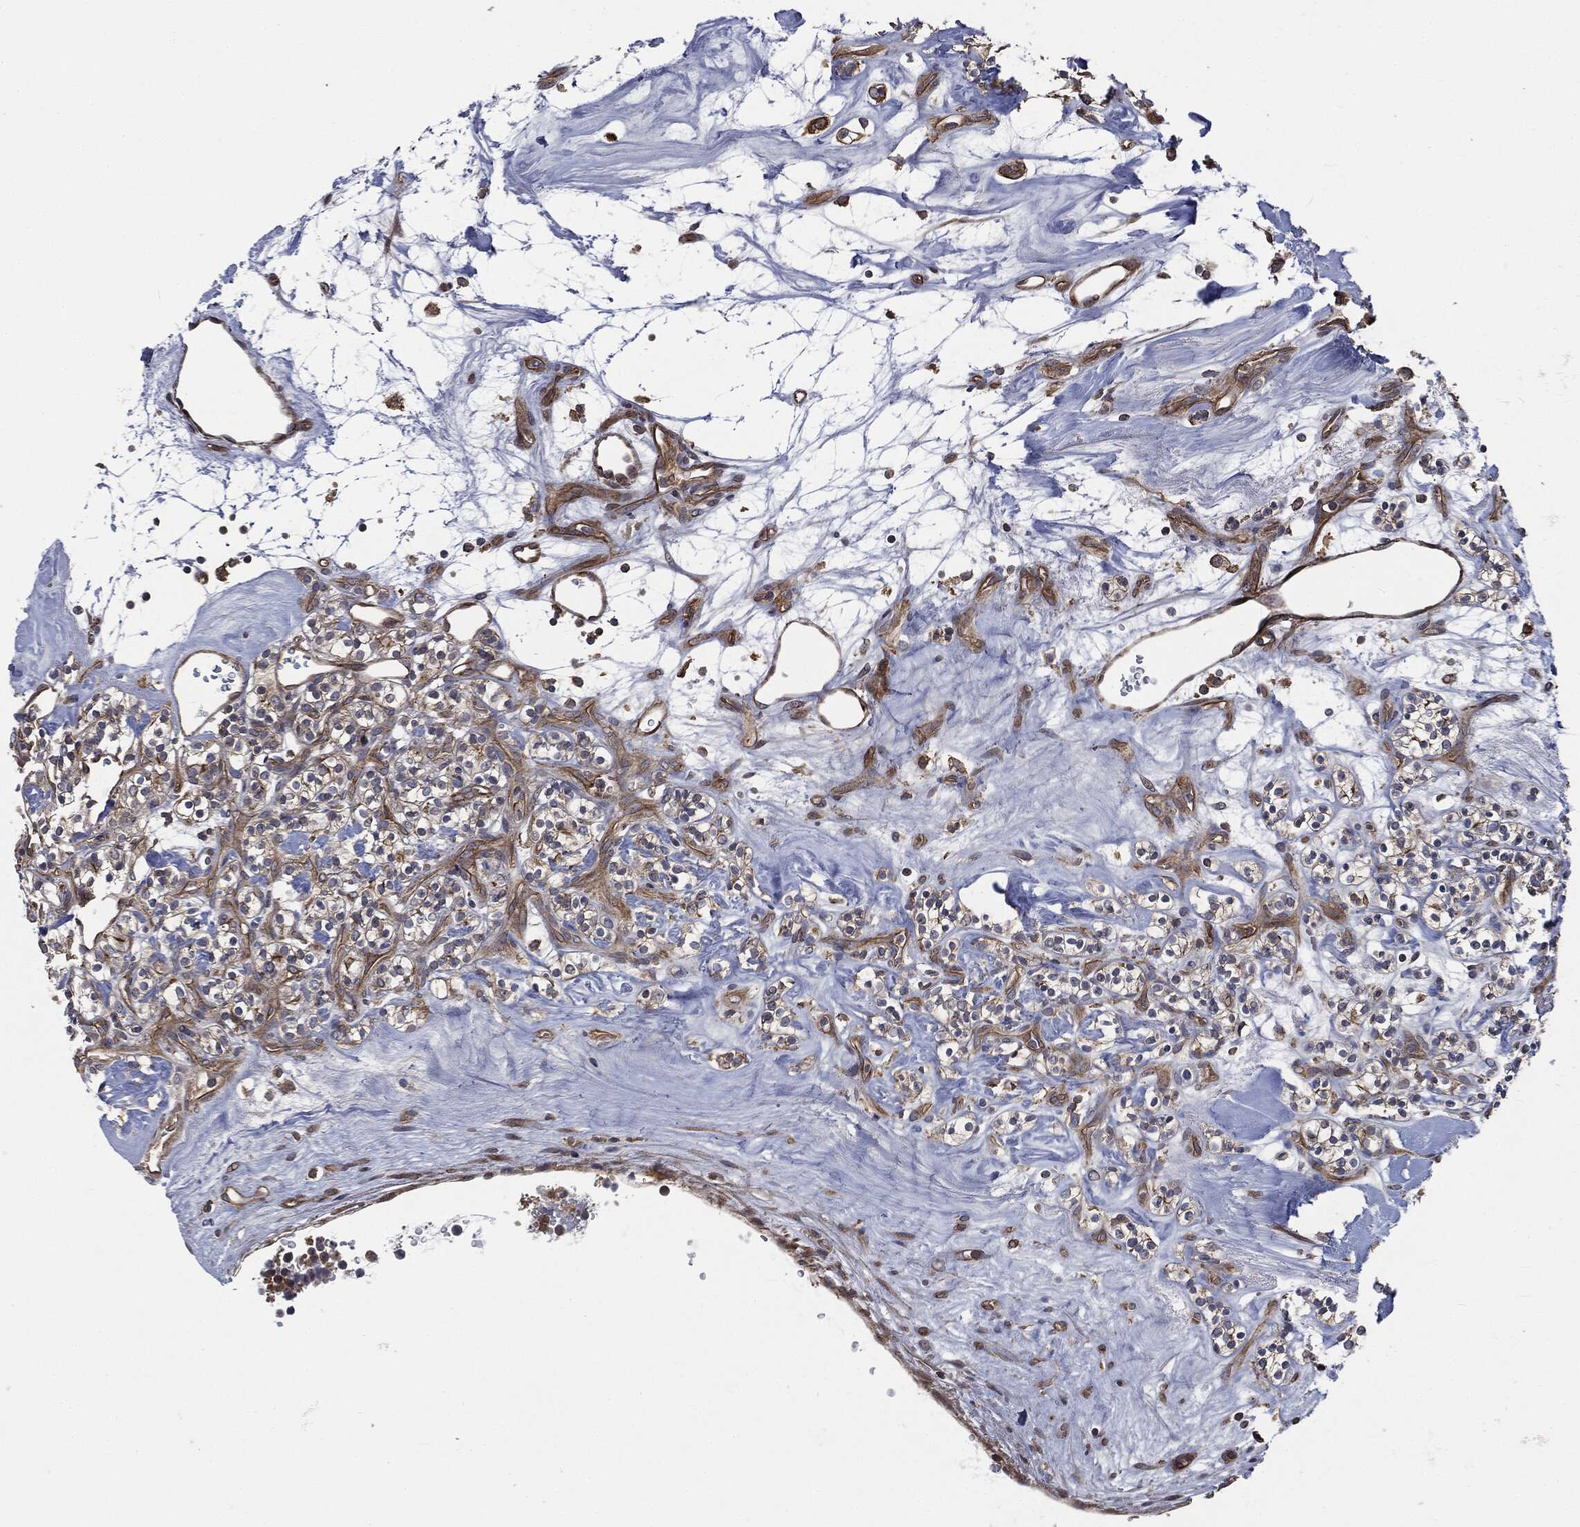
{"staining": {"intensity": "moderate", "quantity": "25%-75%", "location": "cytoplasmic/membranous"}, "tissue": "renal cancer", "cell_type": "Tumor cells", "image_type": "cancer", "snomed": [{"axis": "morphology", "description": "Adenocarcinoma, NOS"}, {"axis": "topography", "description": "Kidney"}], "caption": "Renal adenocarcinoma stained for a protein (brown) exhibits moderate cytoplasmic/membranous positive positivity in approximately 25%-75% of tumor cells.", "gene": "EPS15L1", "patient": {"sex": "male", "age": 77}}